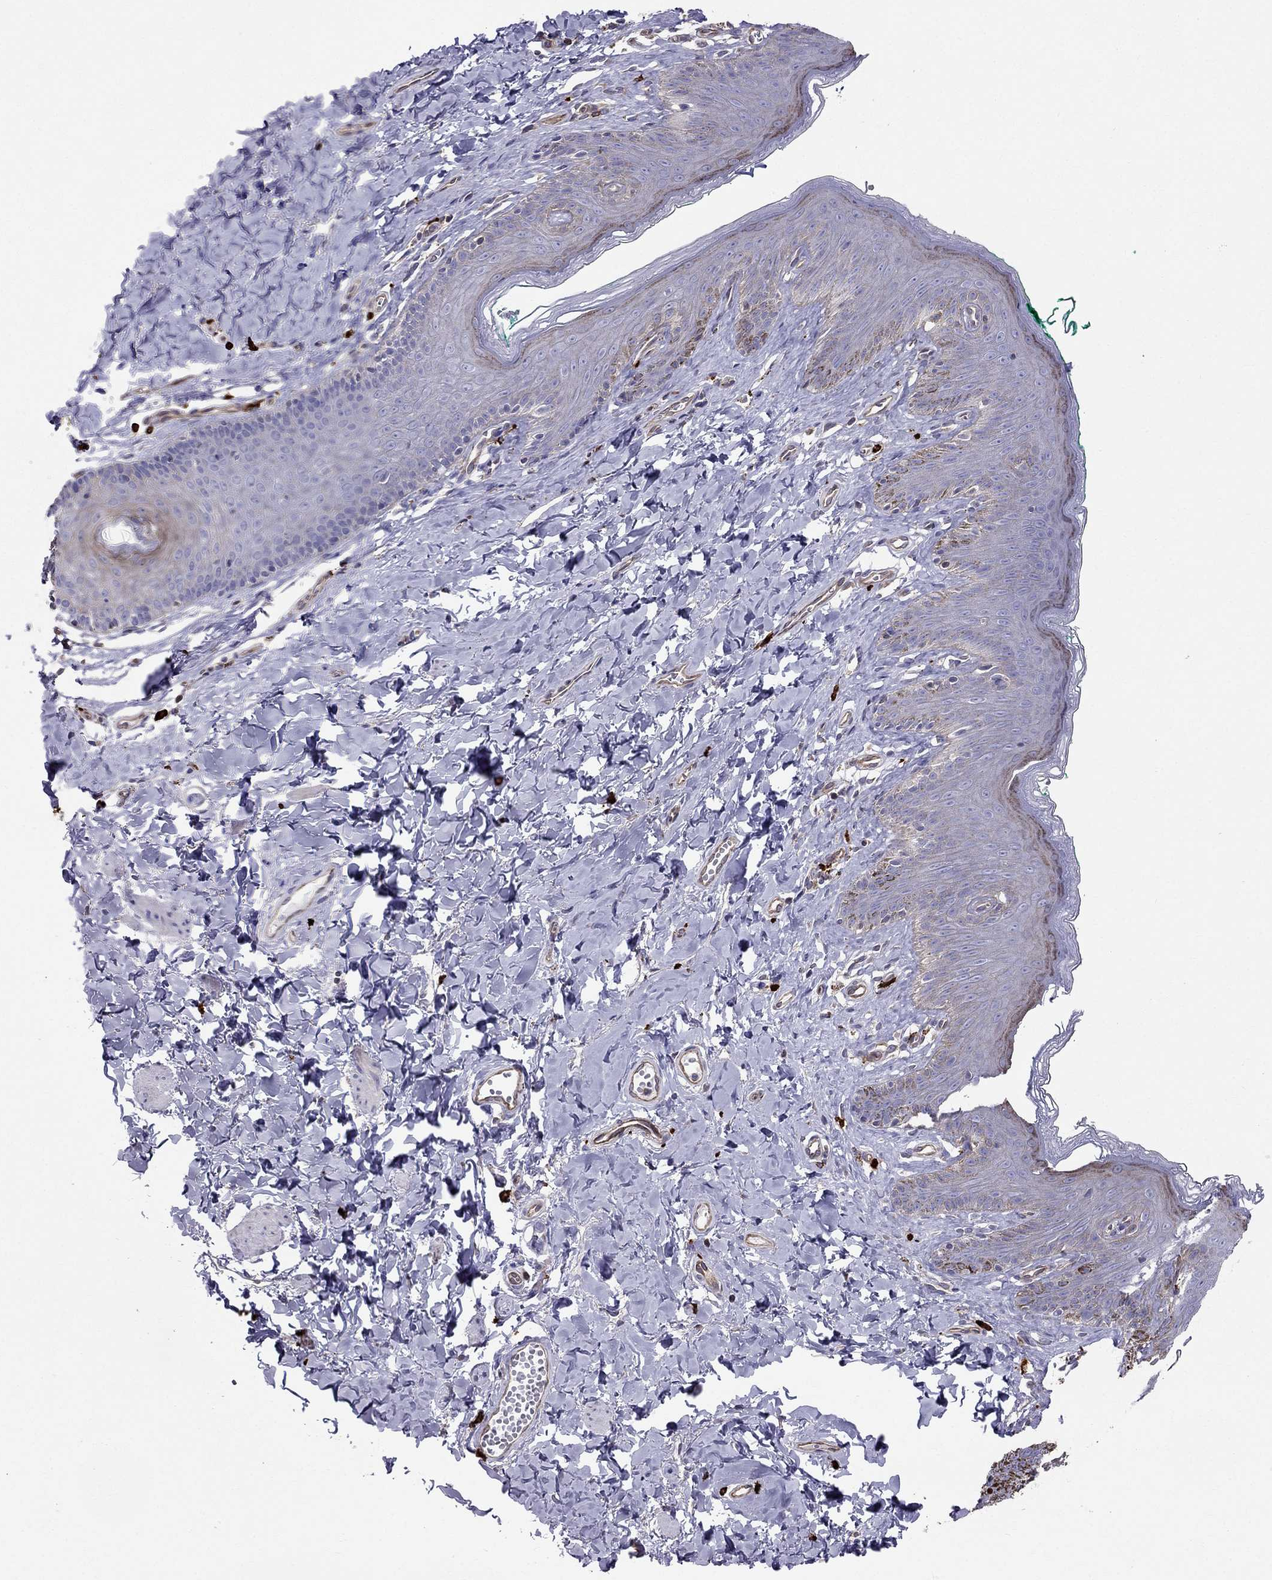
{"staining": {"intensity": "moderate", "quantity": "<25%", "location": "cytoplasmic/membranous"}, "tissue": "skin", "cell_type": "Epidermal cells", "image_type": "normal", "snomed": [{"axis": "morphology", "description": "Normal tissue, NOS"}, {"axis": "topography", "description": "Vulva"}], "caption": "This is a micrograph of immunohistochemistry (IHC) staining of benign skin, which shows moderate positivity in the cytoplasmic/membranous of epidermal cells.", "gene": "ENOX1", "patient": {"sex": "female", "age": 66}}